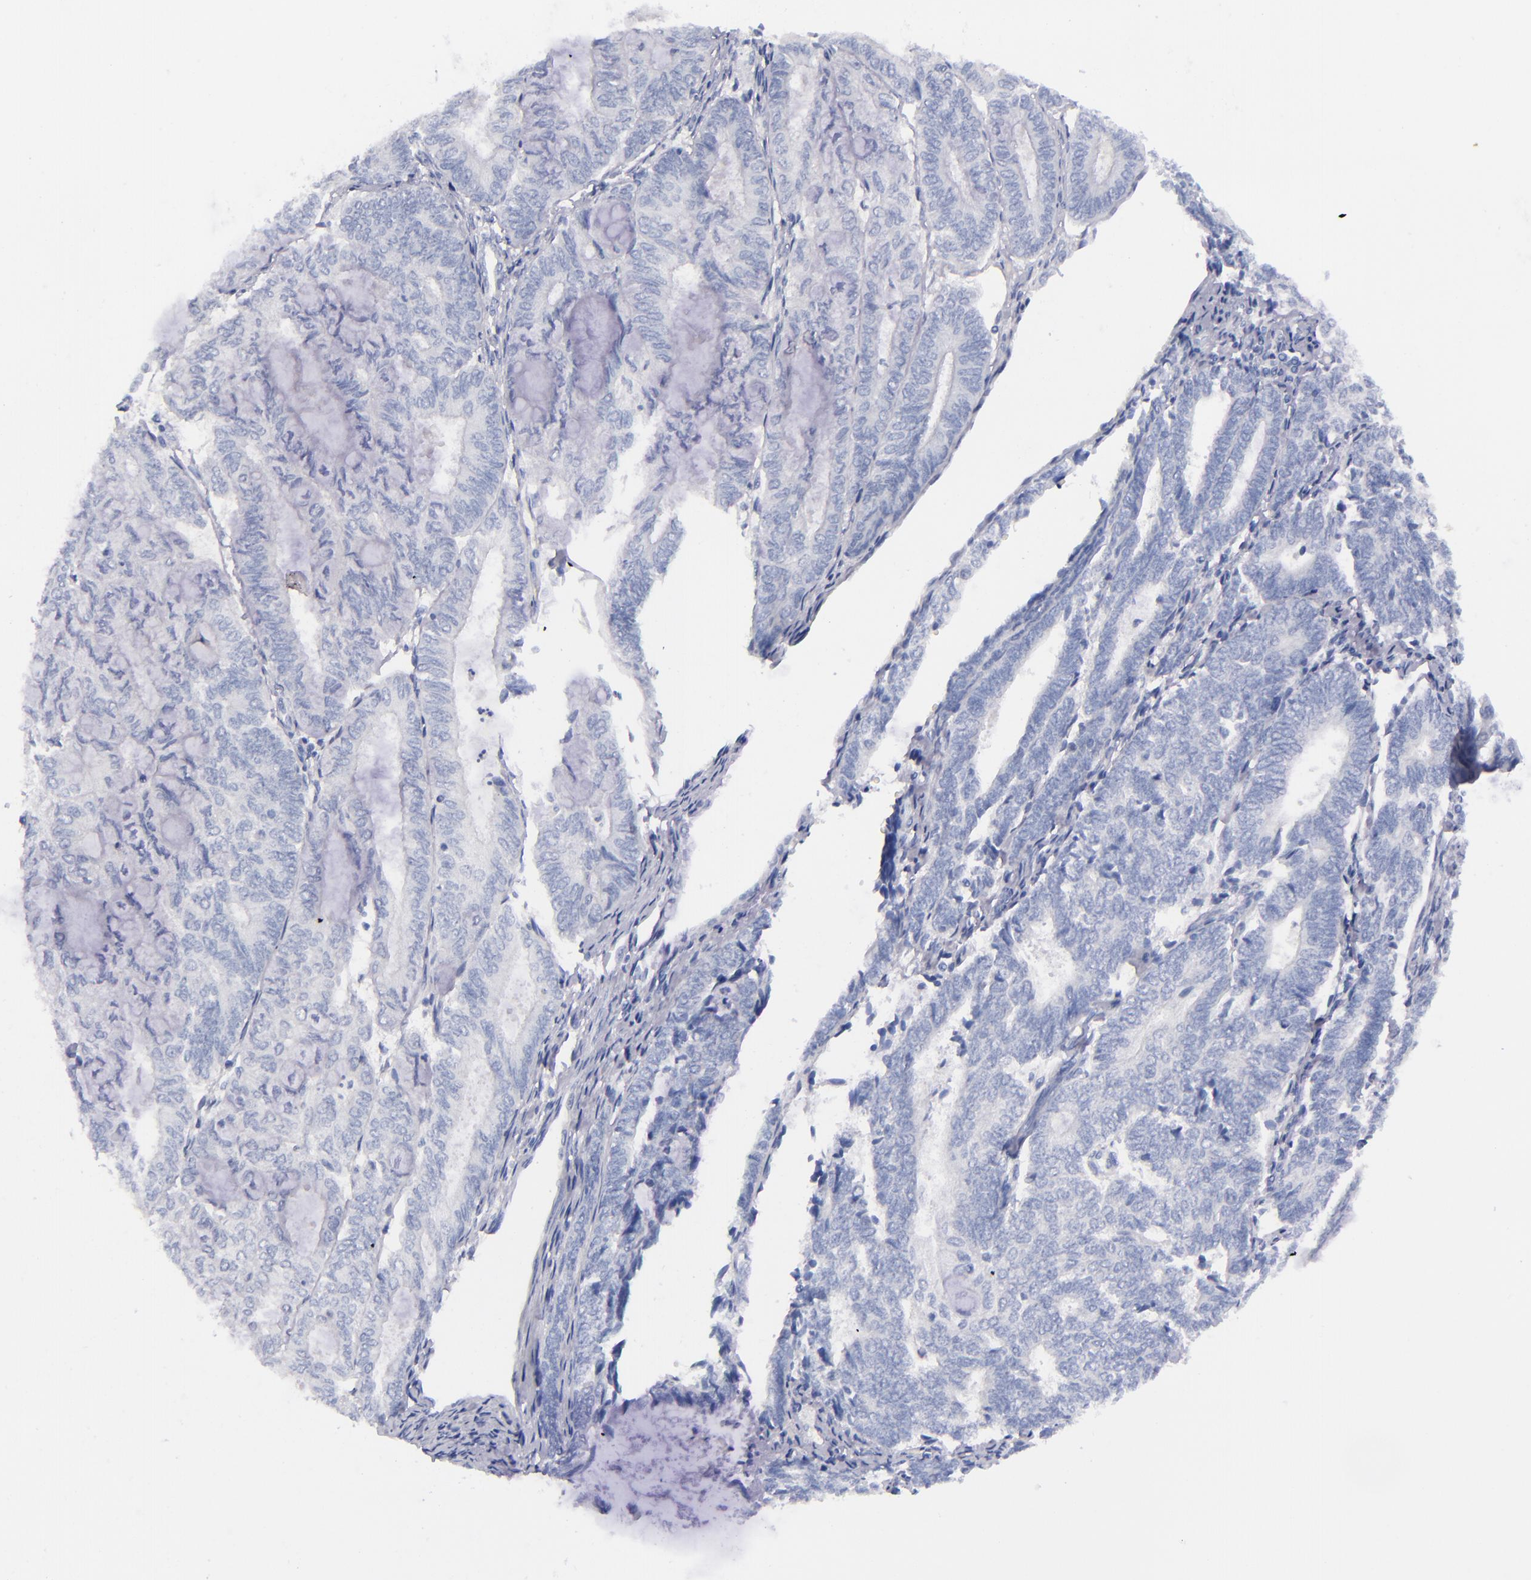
{"staining": {"intensity": "negative", "quantity": "none", "location": "none"}, "tissue": "endometrial cancer", "cell_type": "Tumor cells", "image_type": "cancer", "snomed": [{"axis": "morphology", "description": "Adenocarcinoma, NOS"}, {"axis": "topography", "description": "Endometrium"}], "caption": "Tumor cells show no significant staining in endometrial cancer (adenocarcinoma). The staining is performed using DAB (3,3'-diaminobenzidine) brown chromogen with nuclei counter-stained in using hematoxylin.", "gene": "MCM7", "patient": {"sex": "female", "age": 59}}